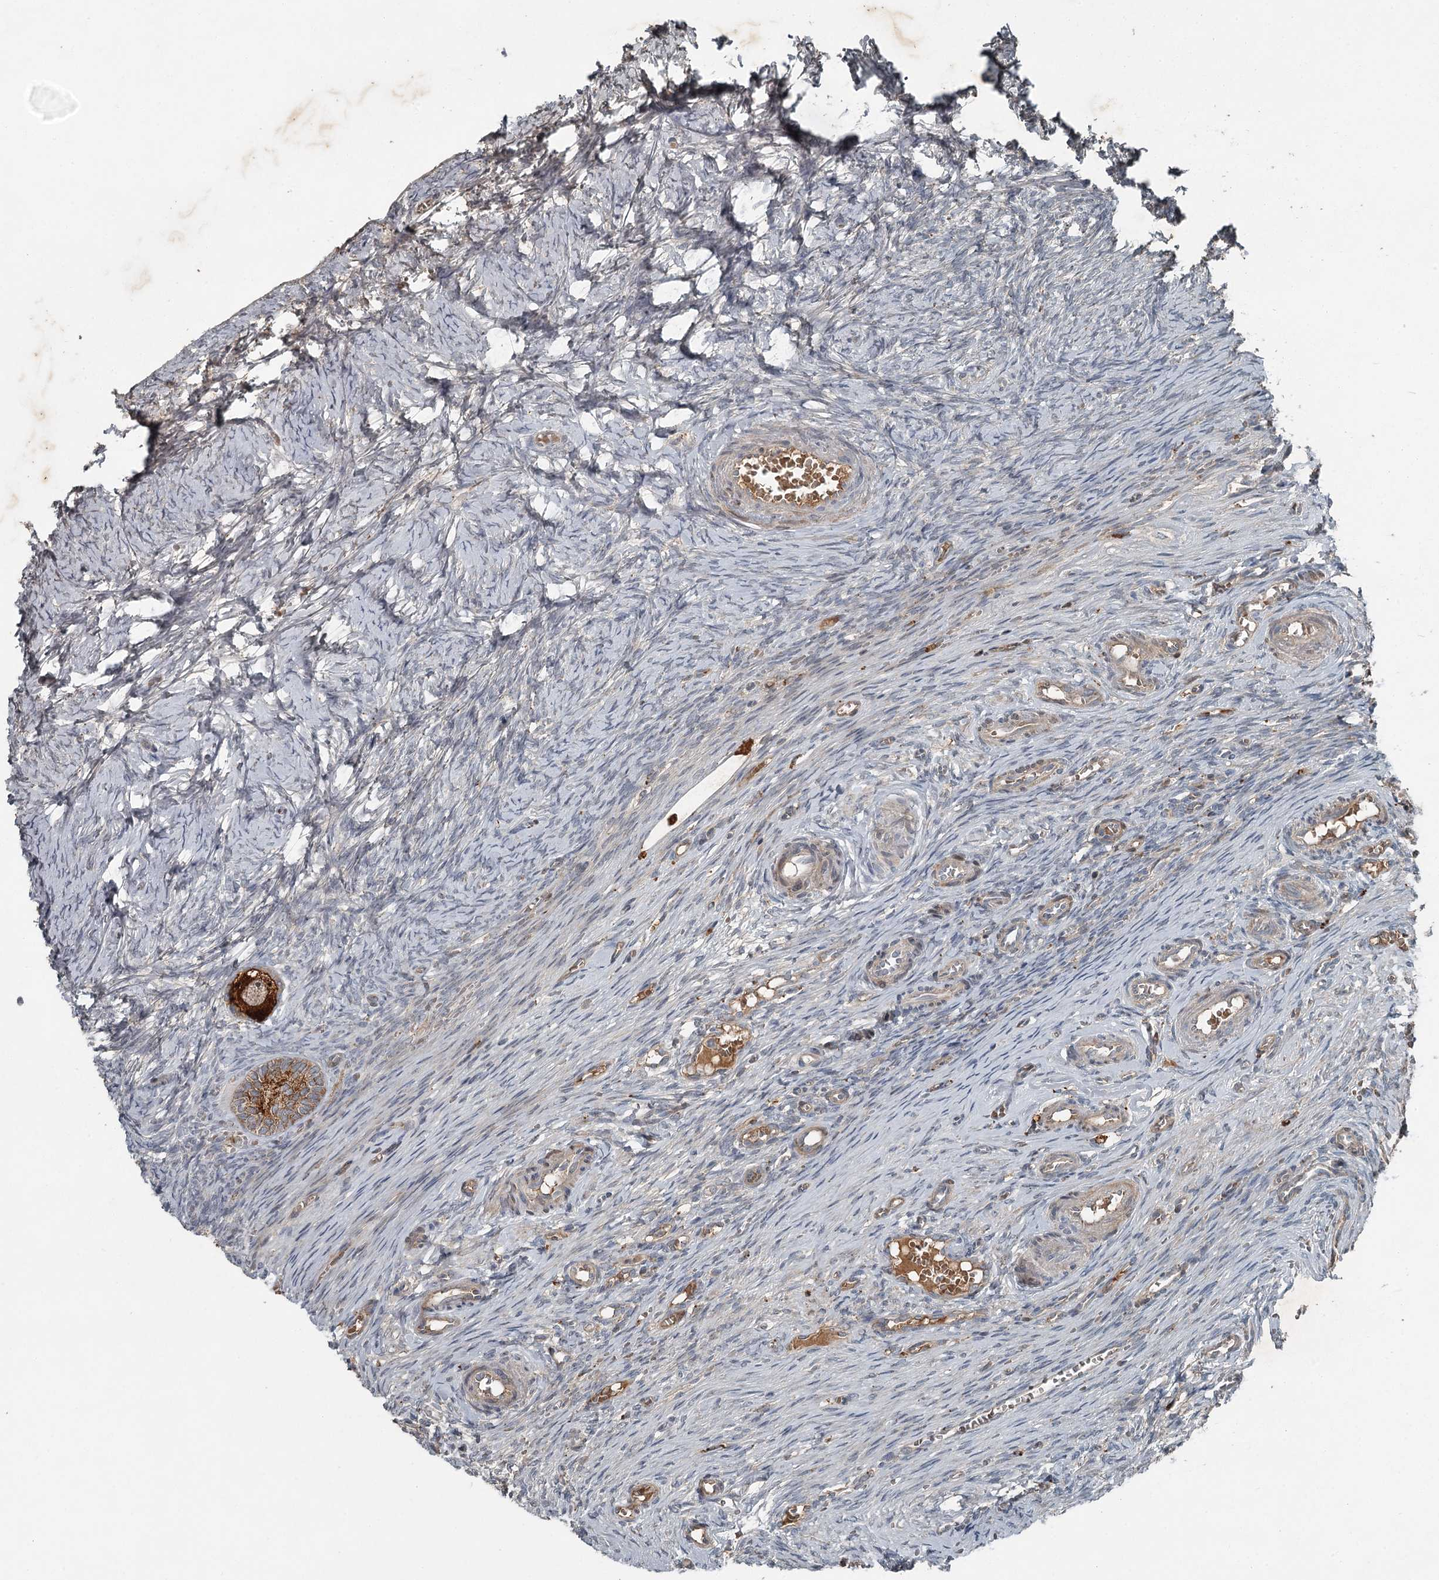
{"staining": {"intensity": "moderate", "quantity": "<25%", "location": "cytoplasmic/membranous"}, "tissue": "ovary", "cell_type": "Ovarian stroma cells", "image_type": "normal", "snomed": [{"axis": "morphology", "description": "Adenocarcinoma, NOS"}, {"axis": "topography", "description": "Endometrium"}], "caption": "High-power microscopy captured an immunohistochemistry (IHC) photomicrograph of normal ovary, revealing moderate cytoplasmic/membranous staining in approximately <25% of ovarian stroma cells. The staining is performed using DAB brown chromogen to label protein expression. The nuclei are counter-stained blue using hematoxylin.", "gene": "SLC39A8", "patient": {"sex": "female", "age": 32}}